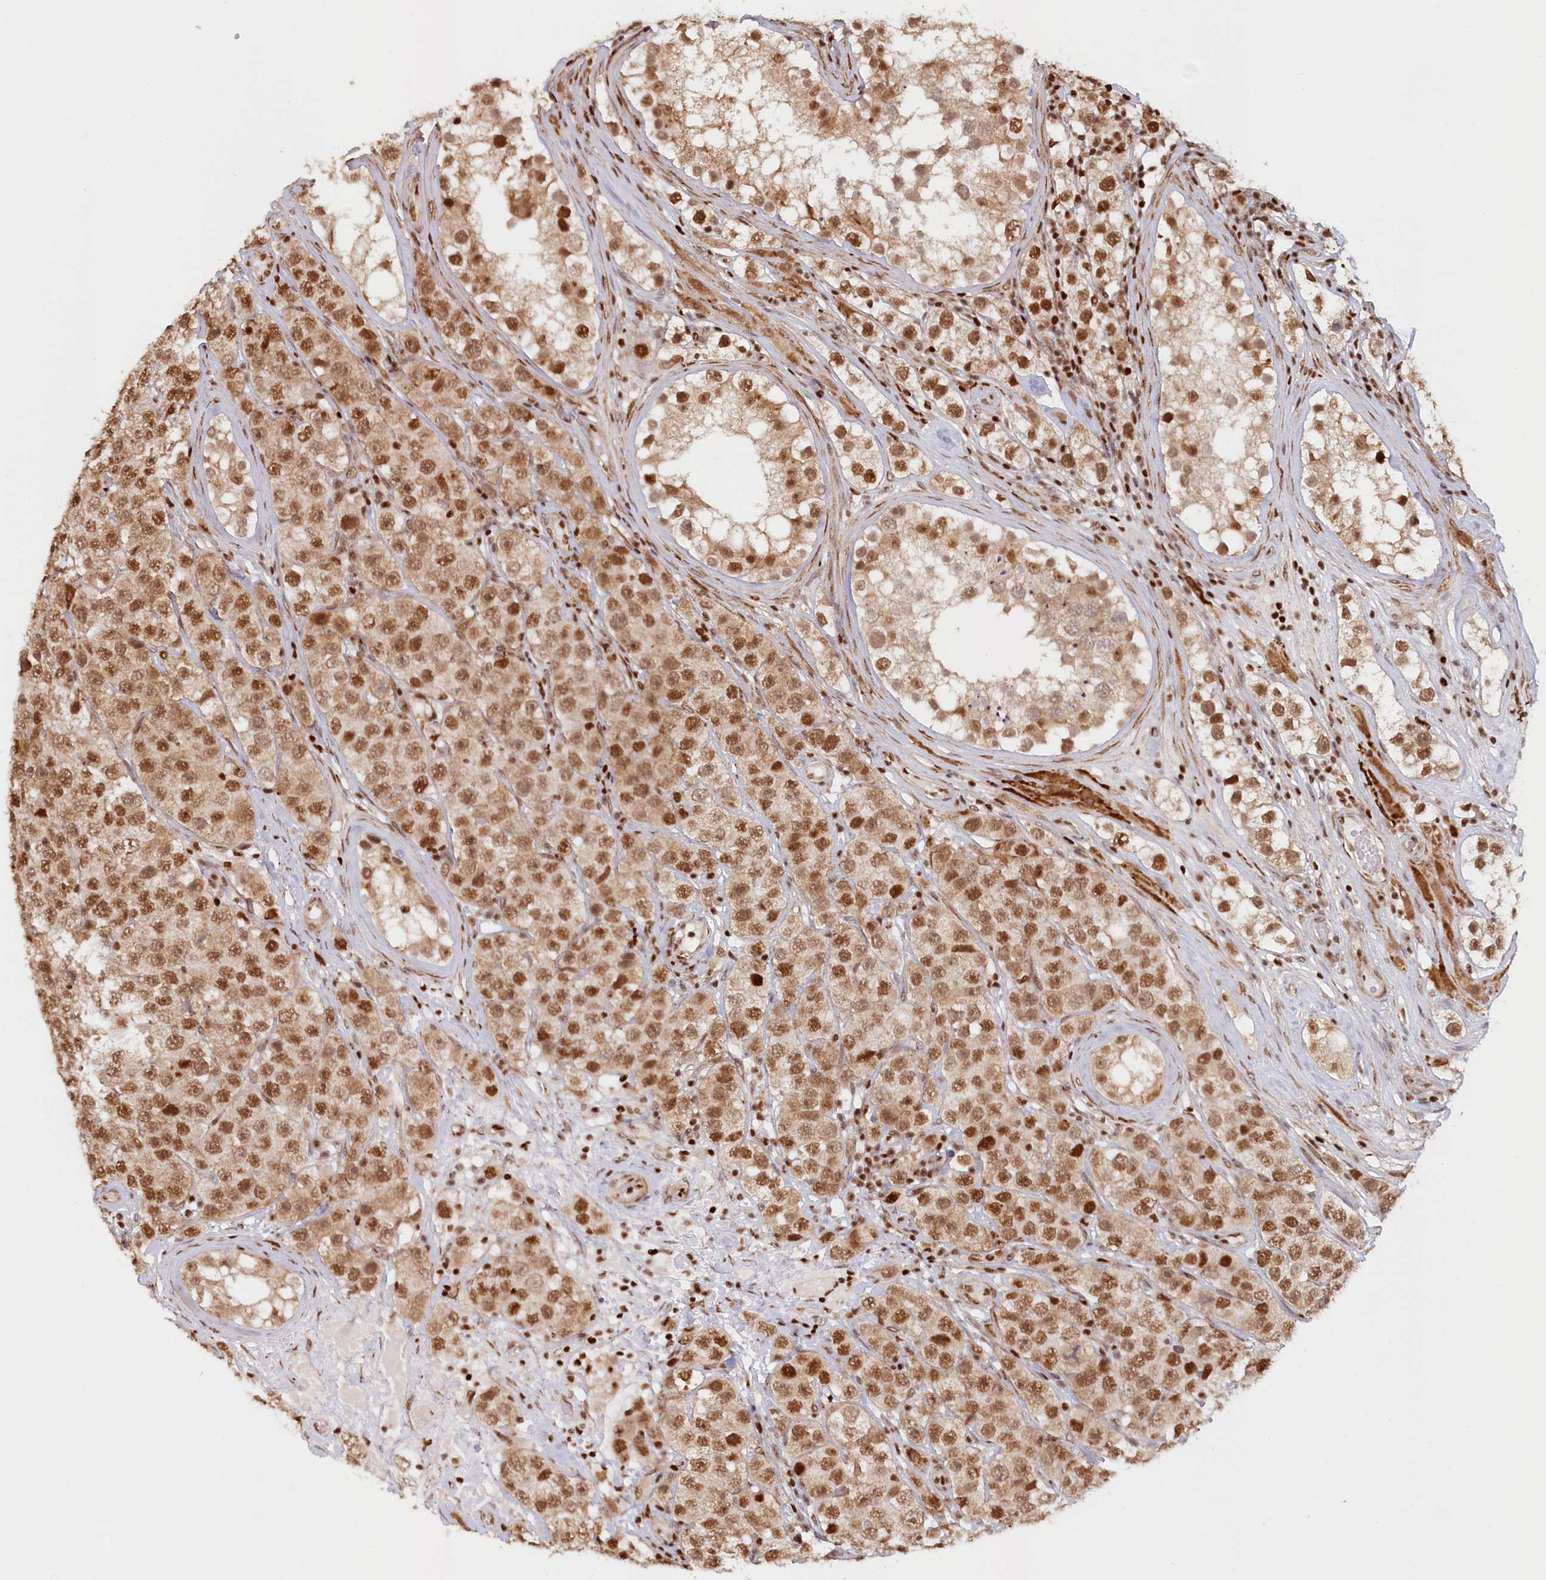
{"staining": {"intensity": "moderate", "quantity": ">75%", "location": "nuclear"}, "tissue": "testis cancer", "cell_type": "Tumor cells", "image_type": "cancer", "snomed": [{"axis": "morphology", "description": "Seminoma, NOS"}, {"axis": "topography", "description": "Testis"}], "caption": "Human seminoma (testis) stained with a brown dye reveals moderate nuclear positive staining in about >75% of tumor cells.", "gene": "POLR2B", "patient": {"sex": "male", "age": 28}}